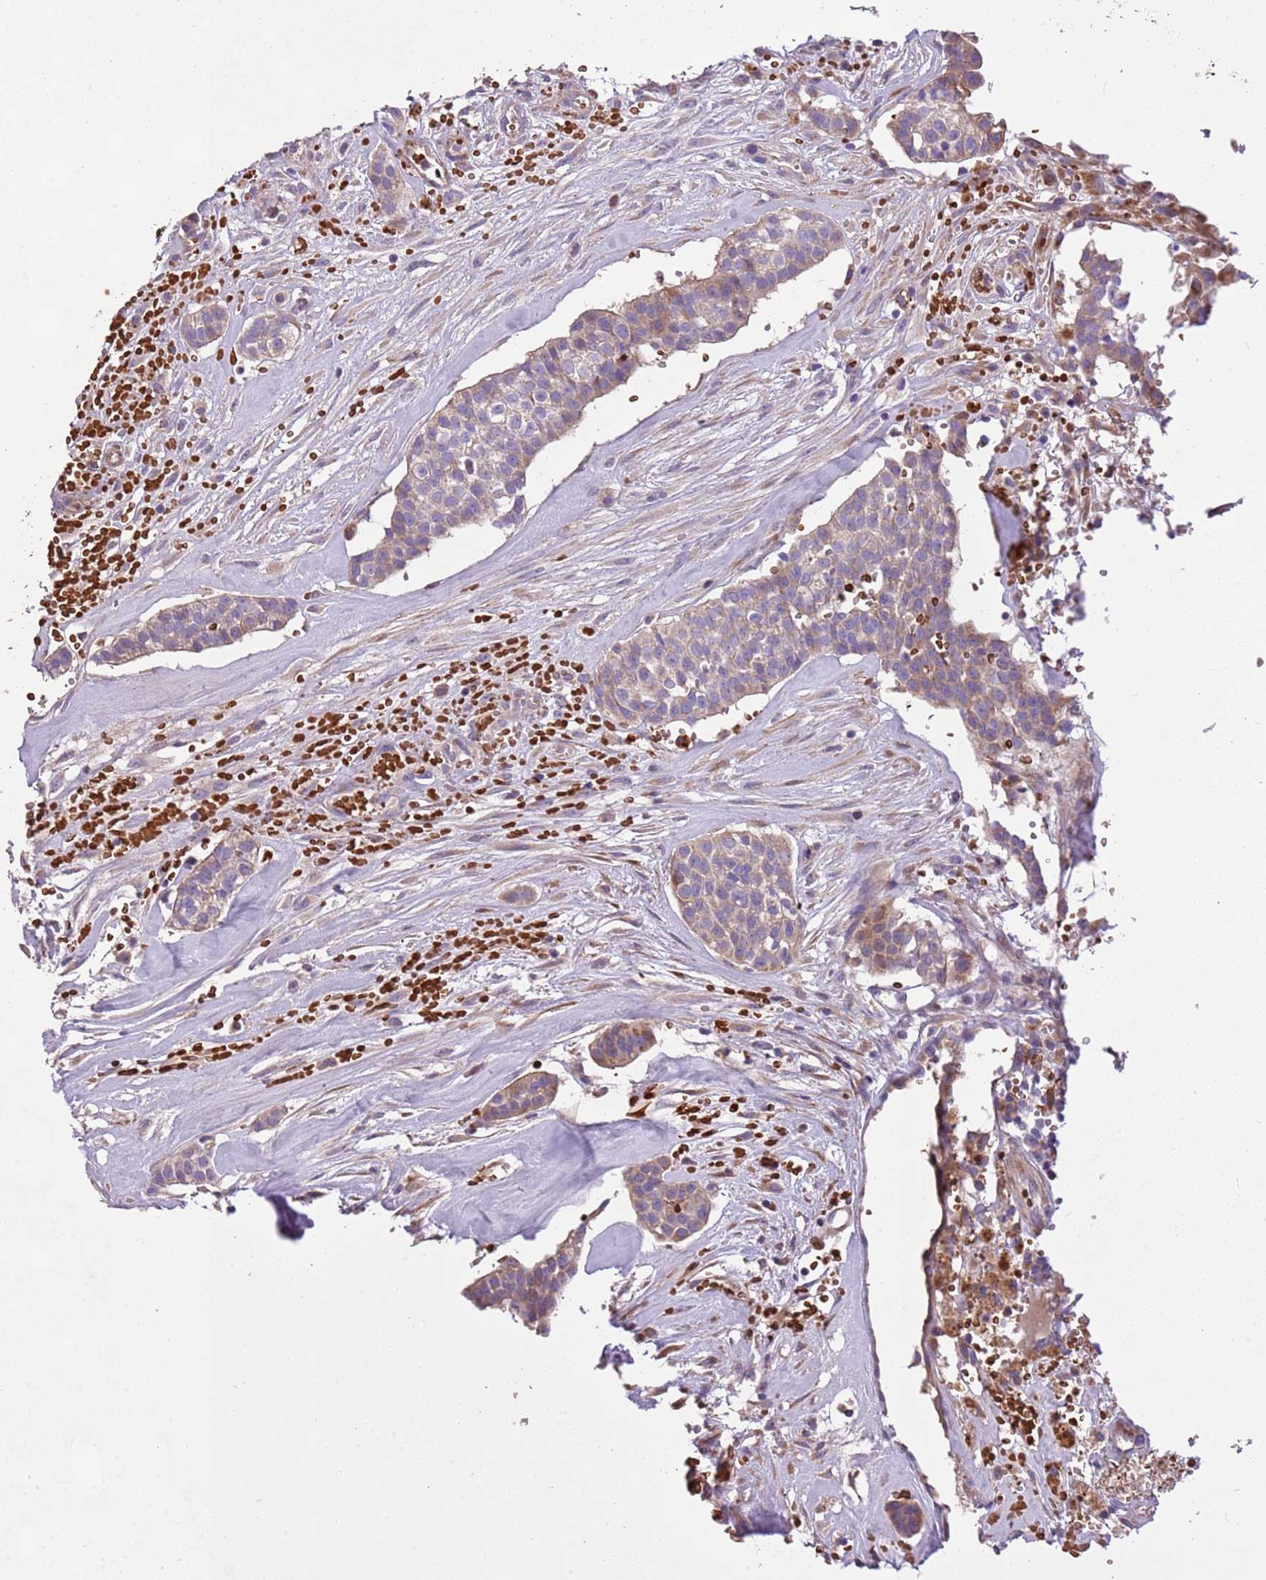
{"staining": {"intensity": "weak", "quantity": "25%-75%", "location": "cytoplasmic/membranous"}, "tissue": "head and neck cancer", "cell_type": "Tumor cells", "image_type": "cancer", "snomed": [{"axis": "morphology", "description": "Adenocarcinoma, NOS"}, {"axis": "topography", "description": "Head-Neck"}], "caption": "Brown immunohistochemical staining in human head and neck cancer reveals weak cytoplasmic/membranous expression in about 25%-75% of tumor cells.", "gene": "PIGA", "patient": {"sex": "male", "age": 81}}